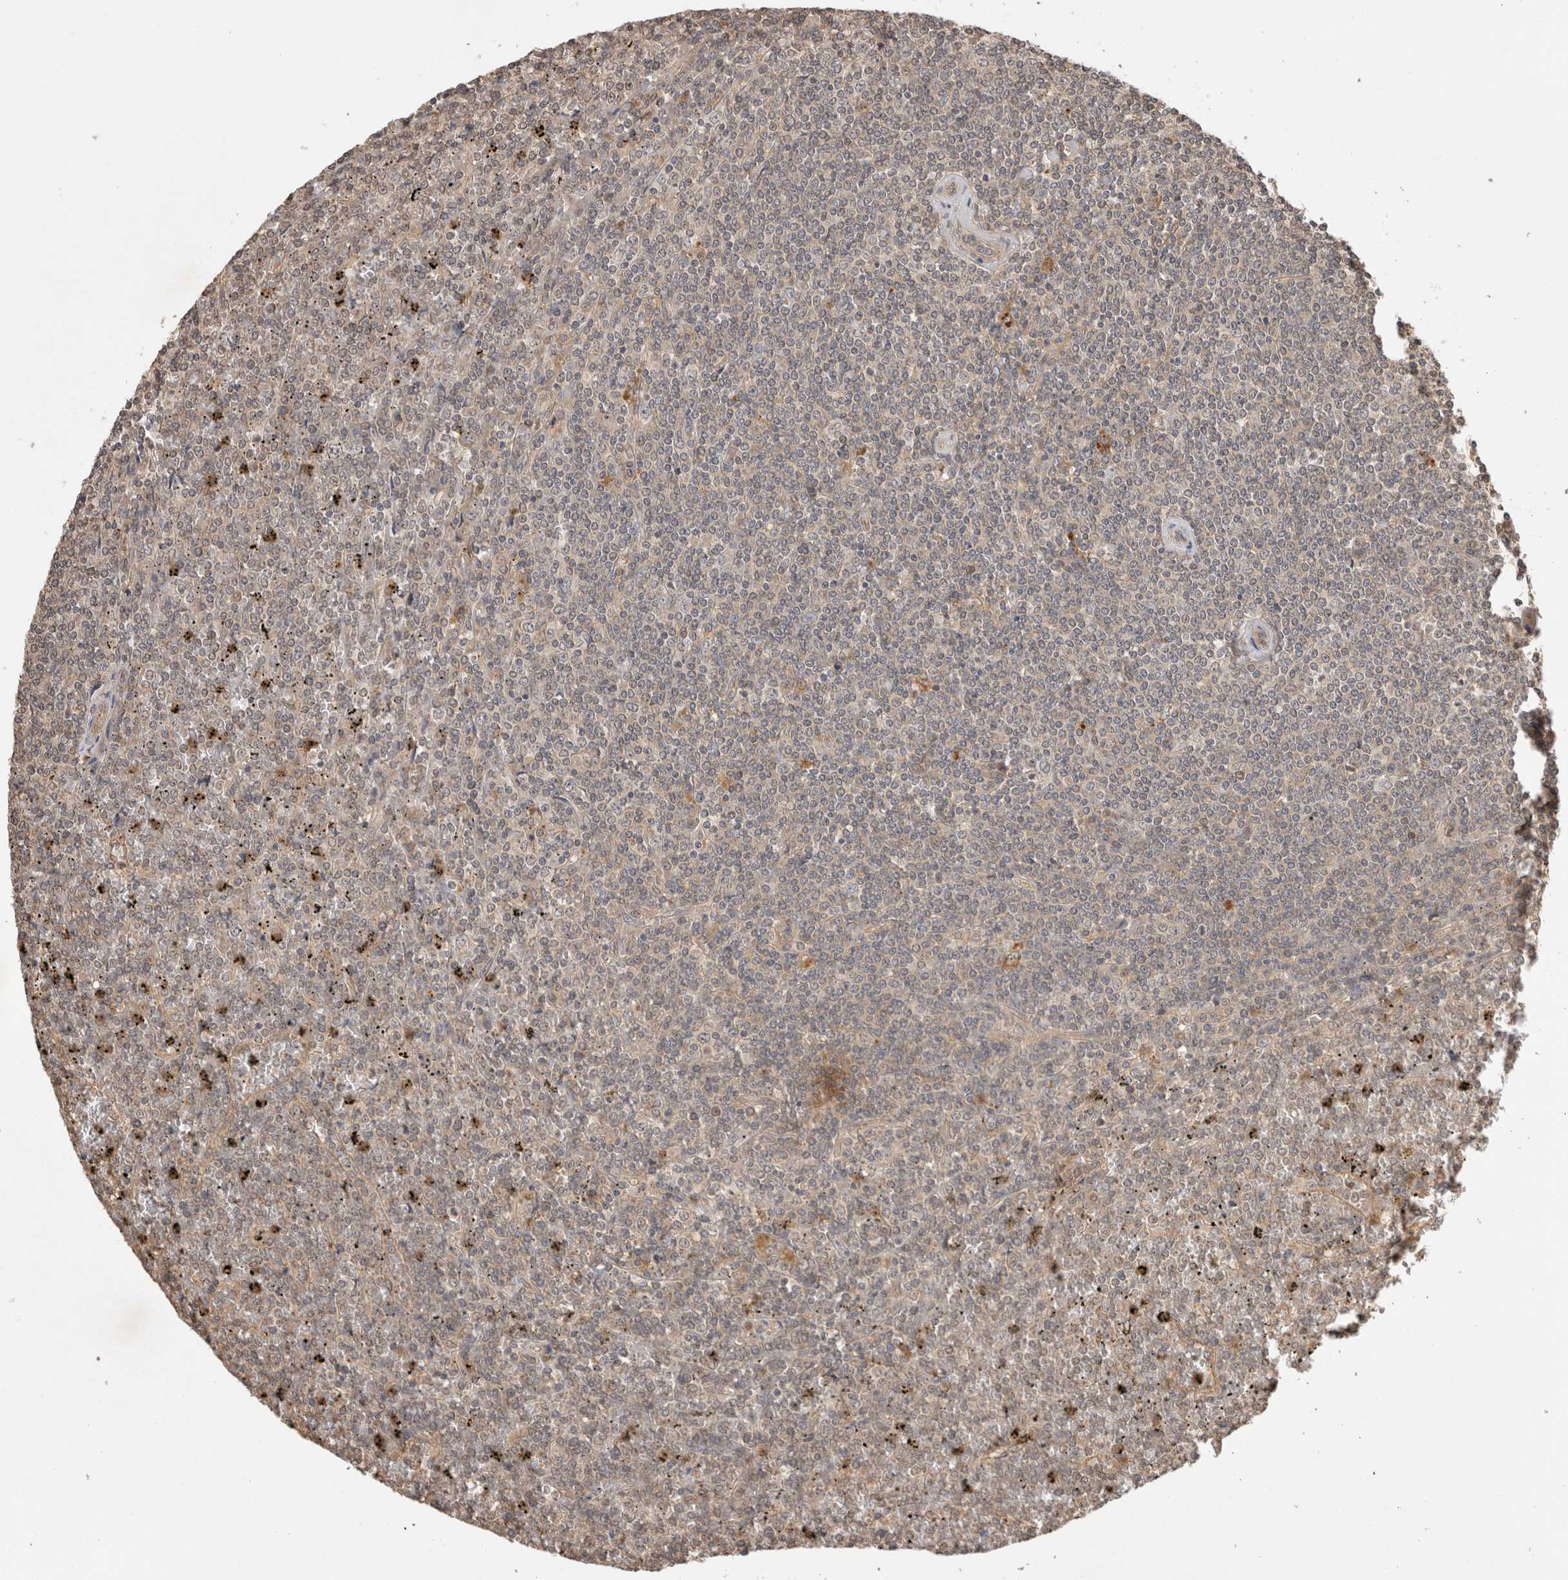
{"staining": {"intensity": "negative", "quantity": "none", "location": "none"}, "tissue": "lymphoma", "cell_type": "Tumor cells", "image_type": "cancer", "snomed": [{"axis": "morphology", "description": "Malignant lymphoma, non-Hodgkin's type, Low grade"}, {"axis": "topography", "description": "Spleen"}], "caption": "Tumor cells show no significant protein expression in low-grade malignant lymphoma, non-Hodgkin's type.", "gene": "PRMT3", "patient": {"sex": "female", "age": 19}}